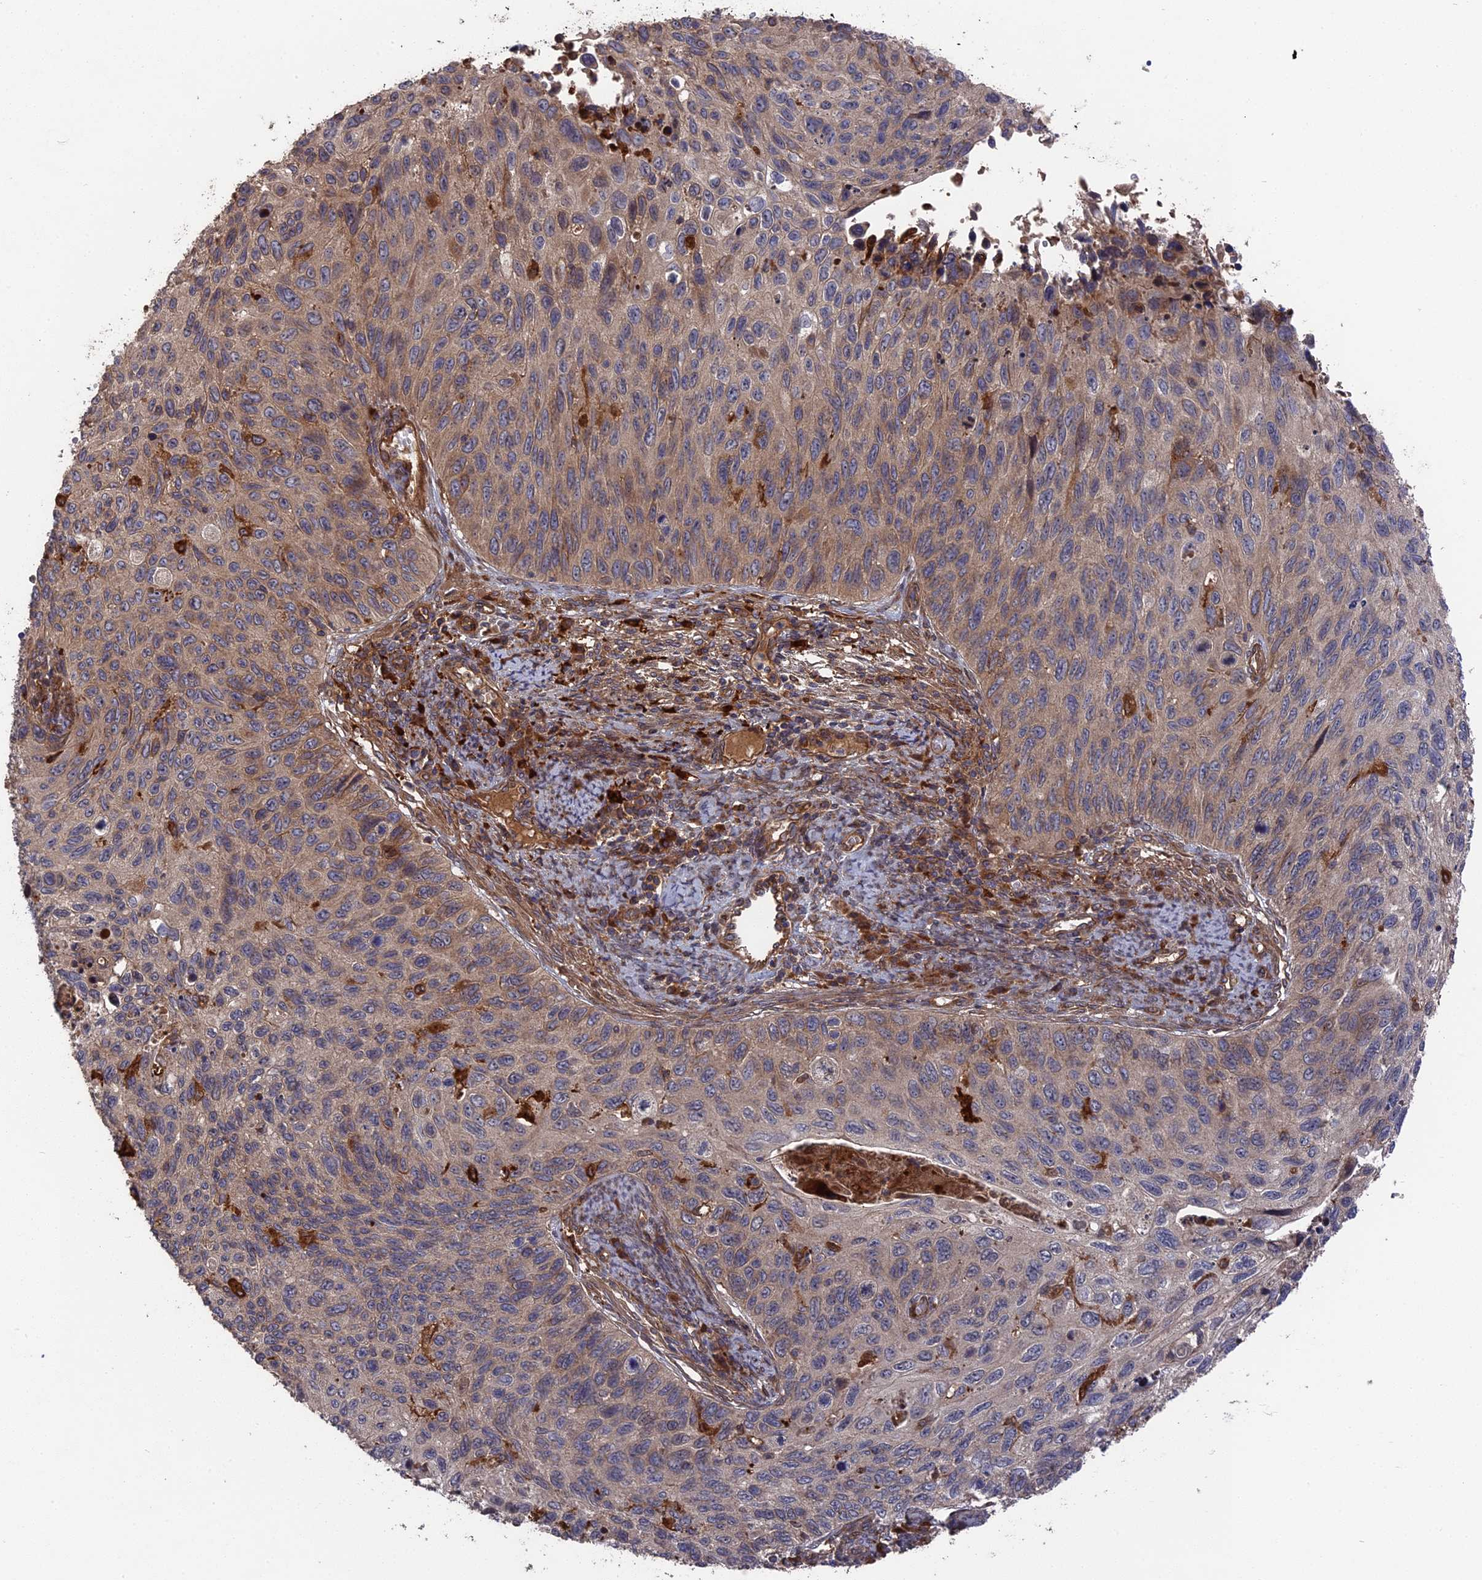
{"staining": {"intensity": "weak", "quantity": "<25%", "location": "cytoplasmic/membranous"}, "tissue": "cervical cancer", "cell_type": "Tumor cells", "image_type": "cancer", "snomed": [{"axis": "morphology", "description": "Squamous cell carcinoma, NOS"}, {"axis": "topography", "description": "Cervix"}], "caption": "The micrograph displays no significant expression in tumor cells of cervical cancer (squamous cell carcinoma). (DAB immunohistochemistry, high magnification).", "gene": "DEF8", "patient": {"sex": "female", "age": 70}}